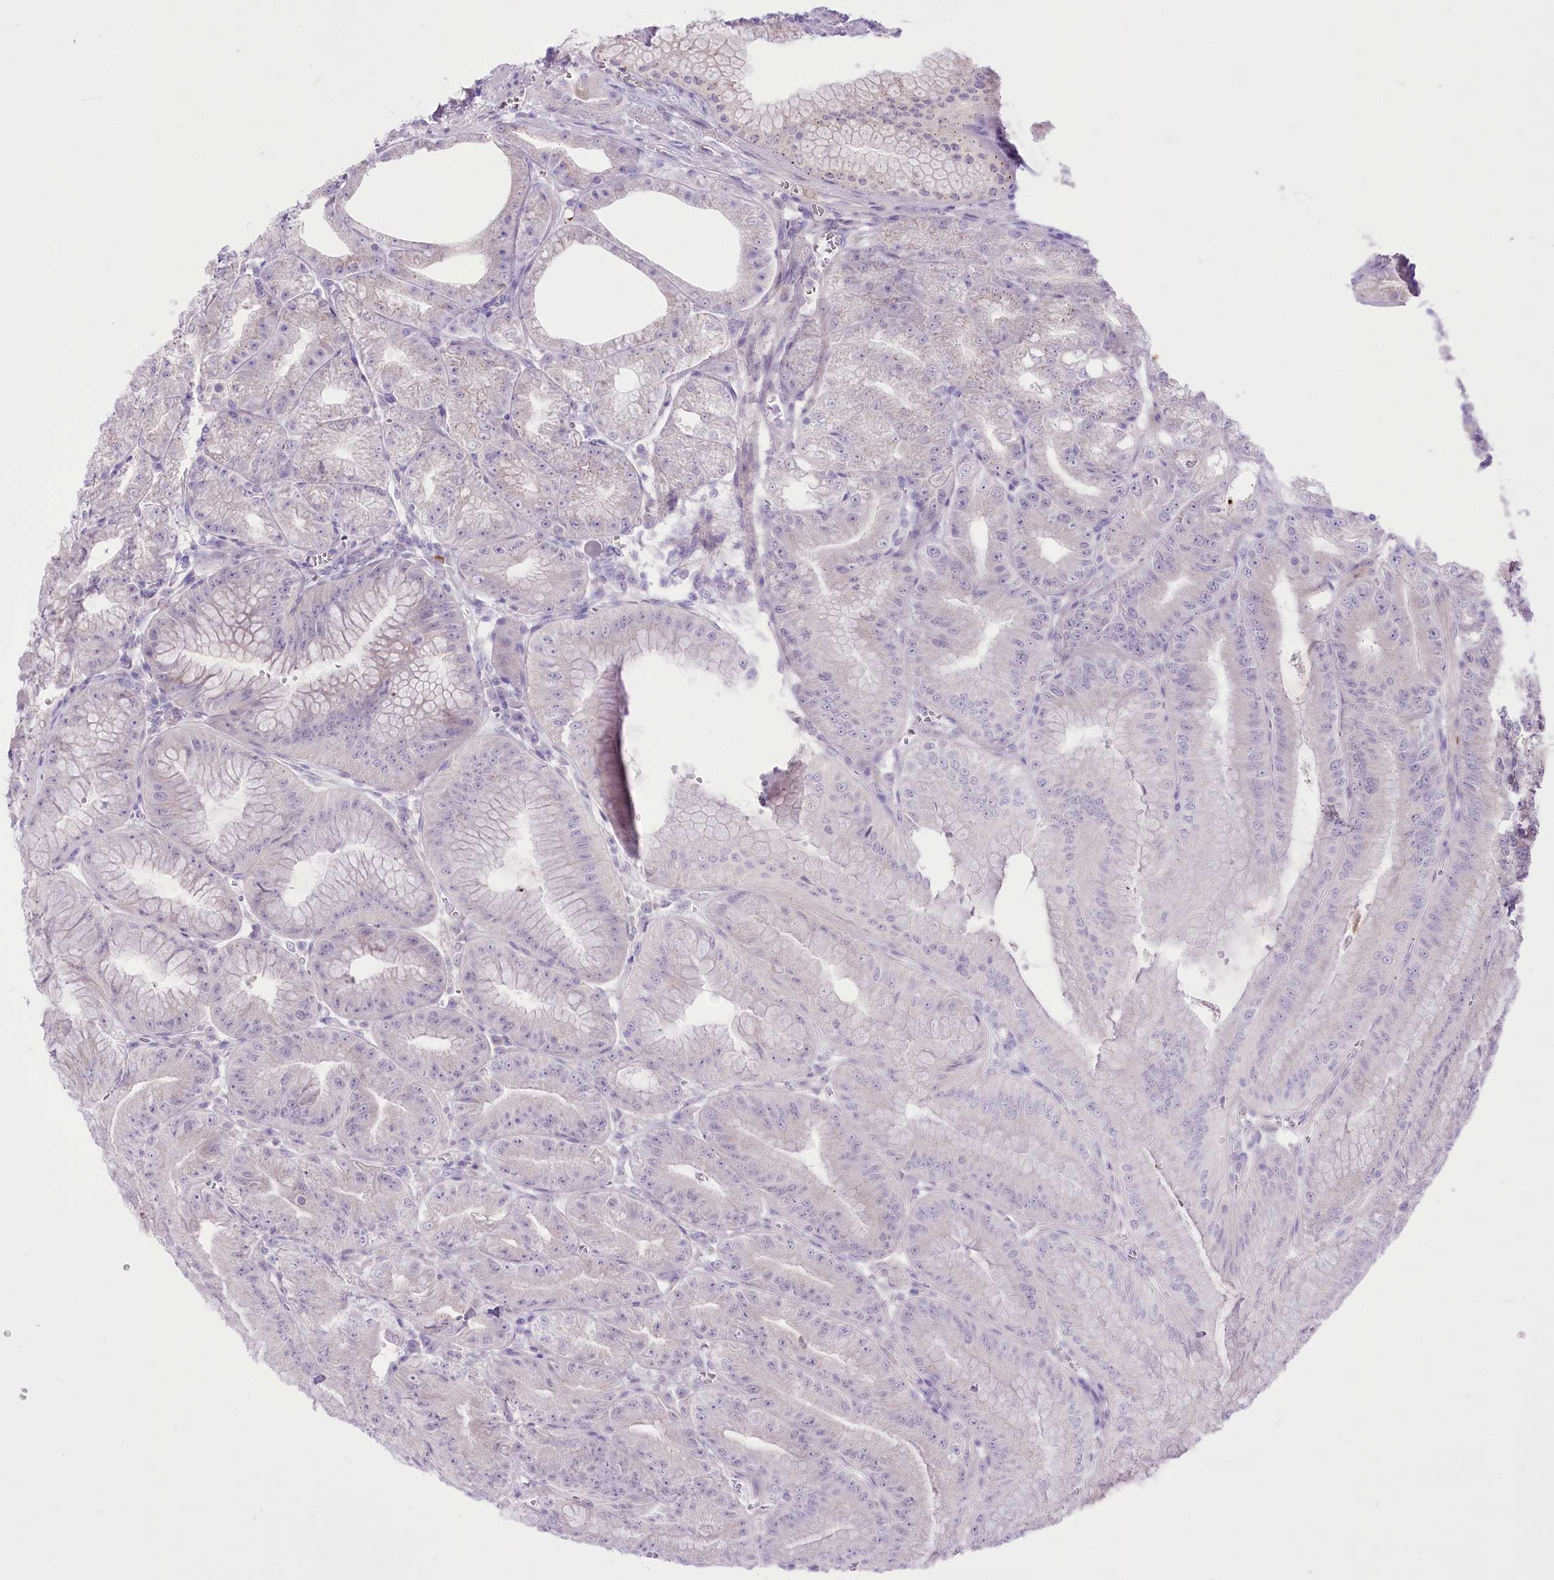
{"staining": {"intensity": "negative", "quantity": "none", "location": "none"}, "tissue": "stomach", "cell_type": "Glandular cells", "image_type": "normal", "snomed": [{"axis": "morphology", "description": "Normal tissue, NOS"}, {"axis": "topography", "description": "Stomach, upper"}, {"axis": "topography", "description": "Stomach, lower"}], "caption": "IHC image of unremarkable stomach: human stomach stained with DAB (3,3'-diaminobenzidine) exhibits no significant protein expression in glandular cells.", "gene": "HELT", "patient": {"sex": "male", "age": 71}}